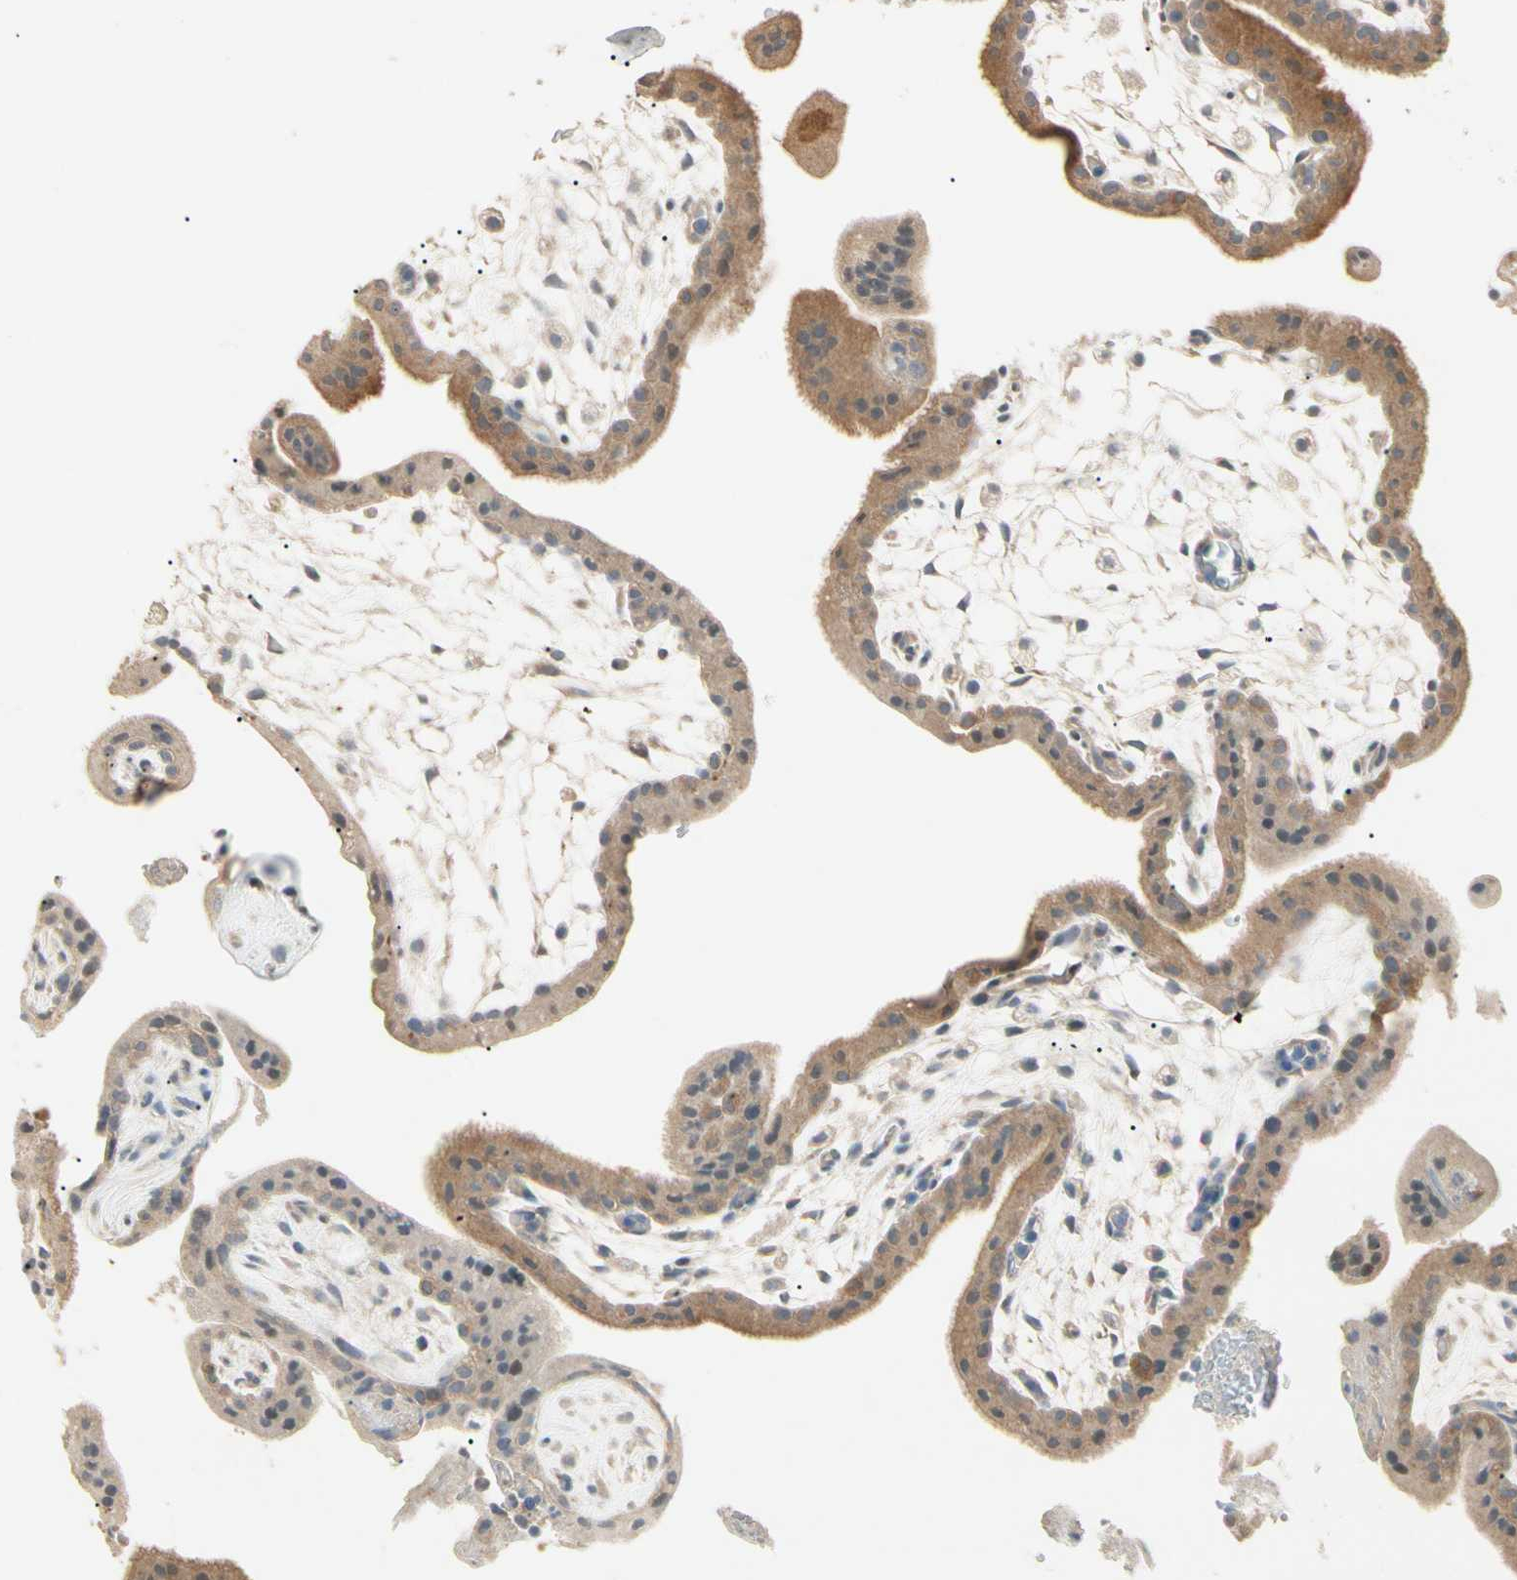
{"staining": {"intensity": "moderate", "quantity": ">75%", "location": "cytoplasmic/membranous"}, "tissue": "placenta", "cell_type": "Trophoblastic cells", "image_type": "normal", "snomed": [{"axis": "morphology", "description": "Normal tissue, NOS"}, {"axis": "topography", "description": "Placenta"}], "caption": "Protein expression analysis of unremarkable human placenta reveals moderate cytoplasmic/membranous positivity in approximately >75% of trophoblastic cells. The protein is stained brown, and the nuclei are stained in blue (DAB (3,3'-diaminobenzidine) IHC with brightfield microscopy, high magnification).", "gene": "GNE", "patient": {"sex": "female", "age": 35}}